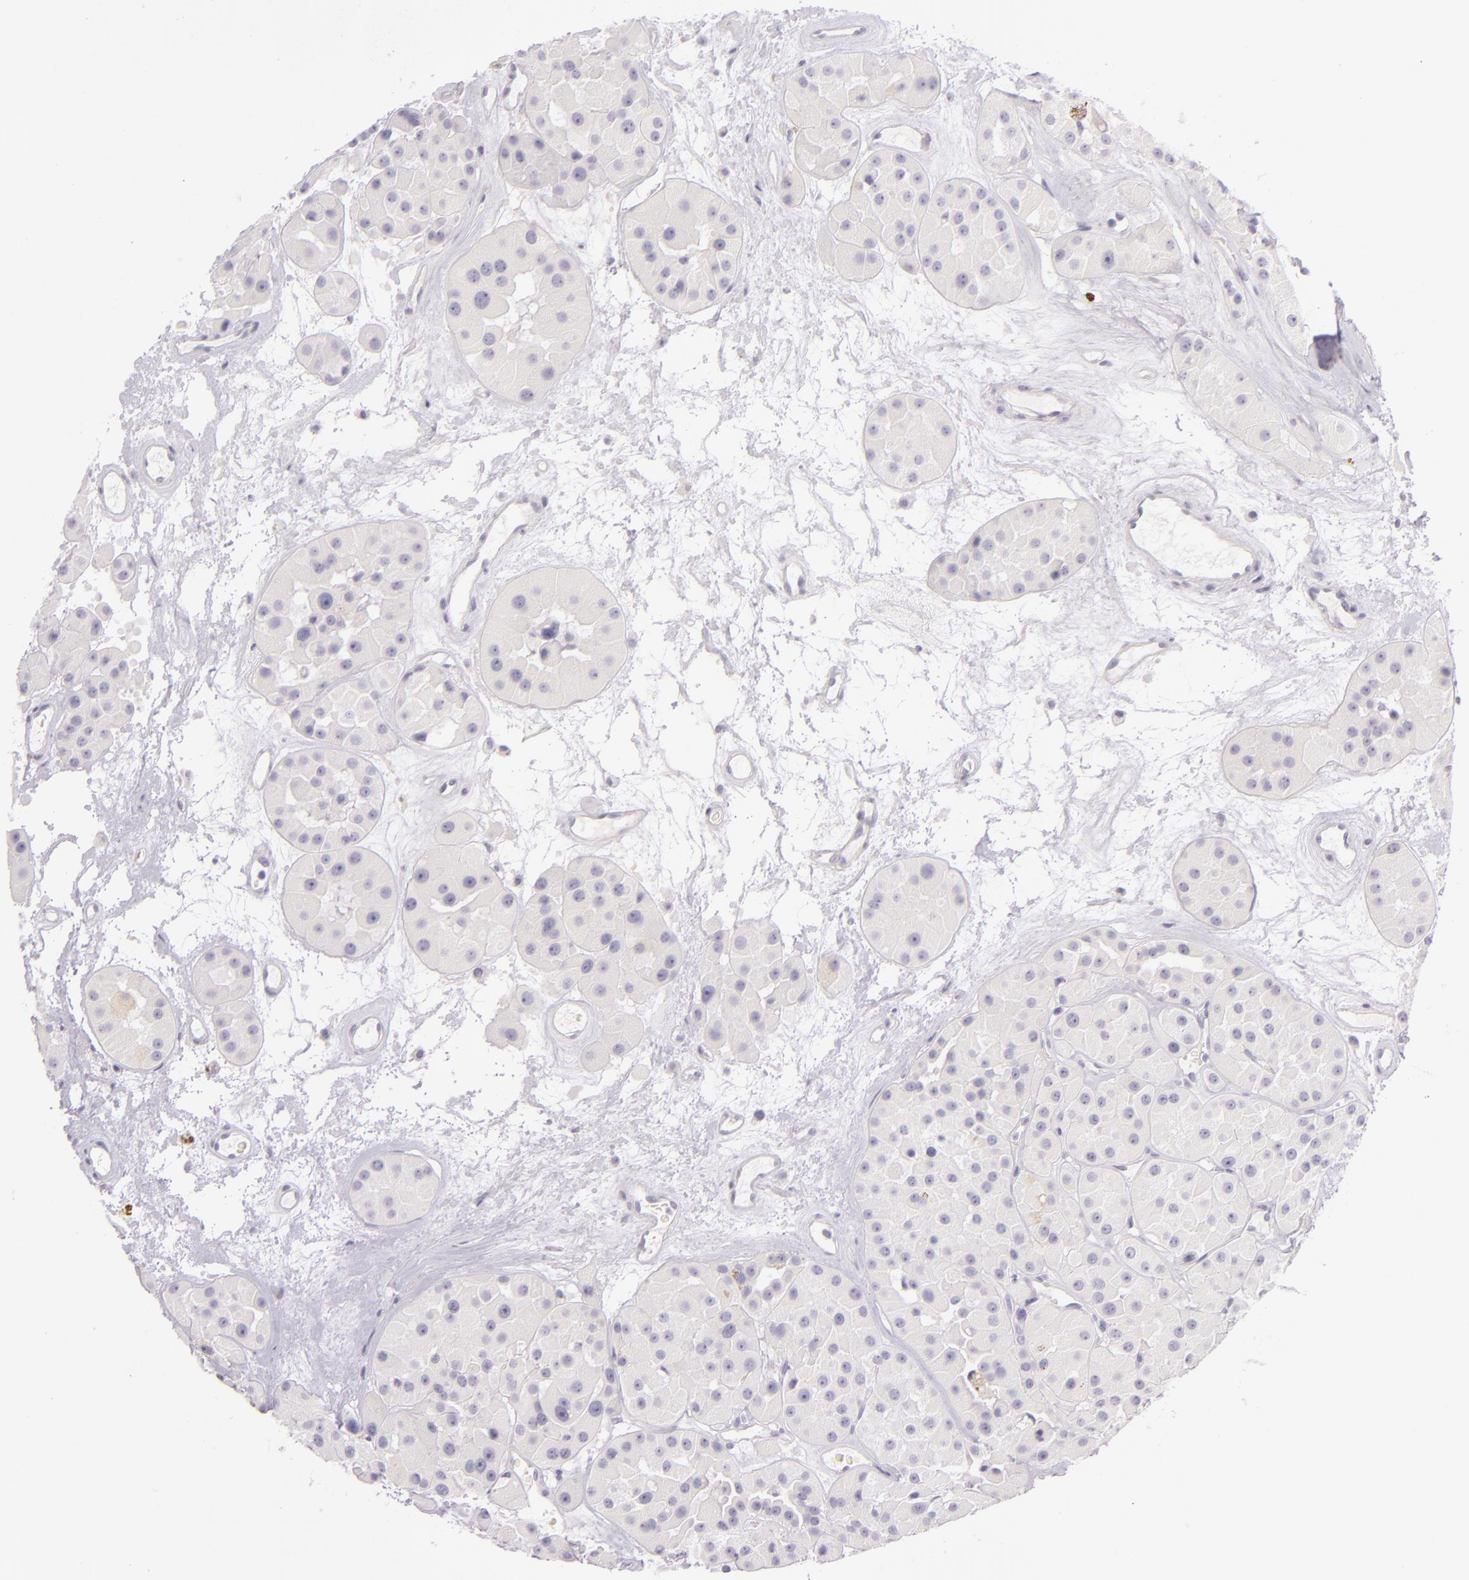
{"staining": {"intensity": "weak", "quantity": "<25%", "location": "cytoplasmic/membranous"}, "tissue": "renal cancer", "cell_type": "Tumor cells", "image_type": "cancer", "snomed": [{"axis": "morphology", "description": "Adenocarcinoma, uncertain malignant potential"}, {"axis": "topography", "description": "Kidney"}], "caption": "There is no significant expression in tumor cells of renal cancer (adenocarcinoma,  uncertain malignant potential). (DAB immunohistochemistry (IHC), high magnification).", "gene": "CBS", "patient": {"sex": "male", "age": 63}}